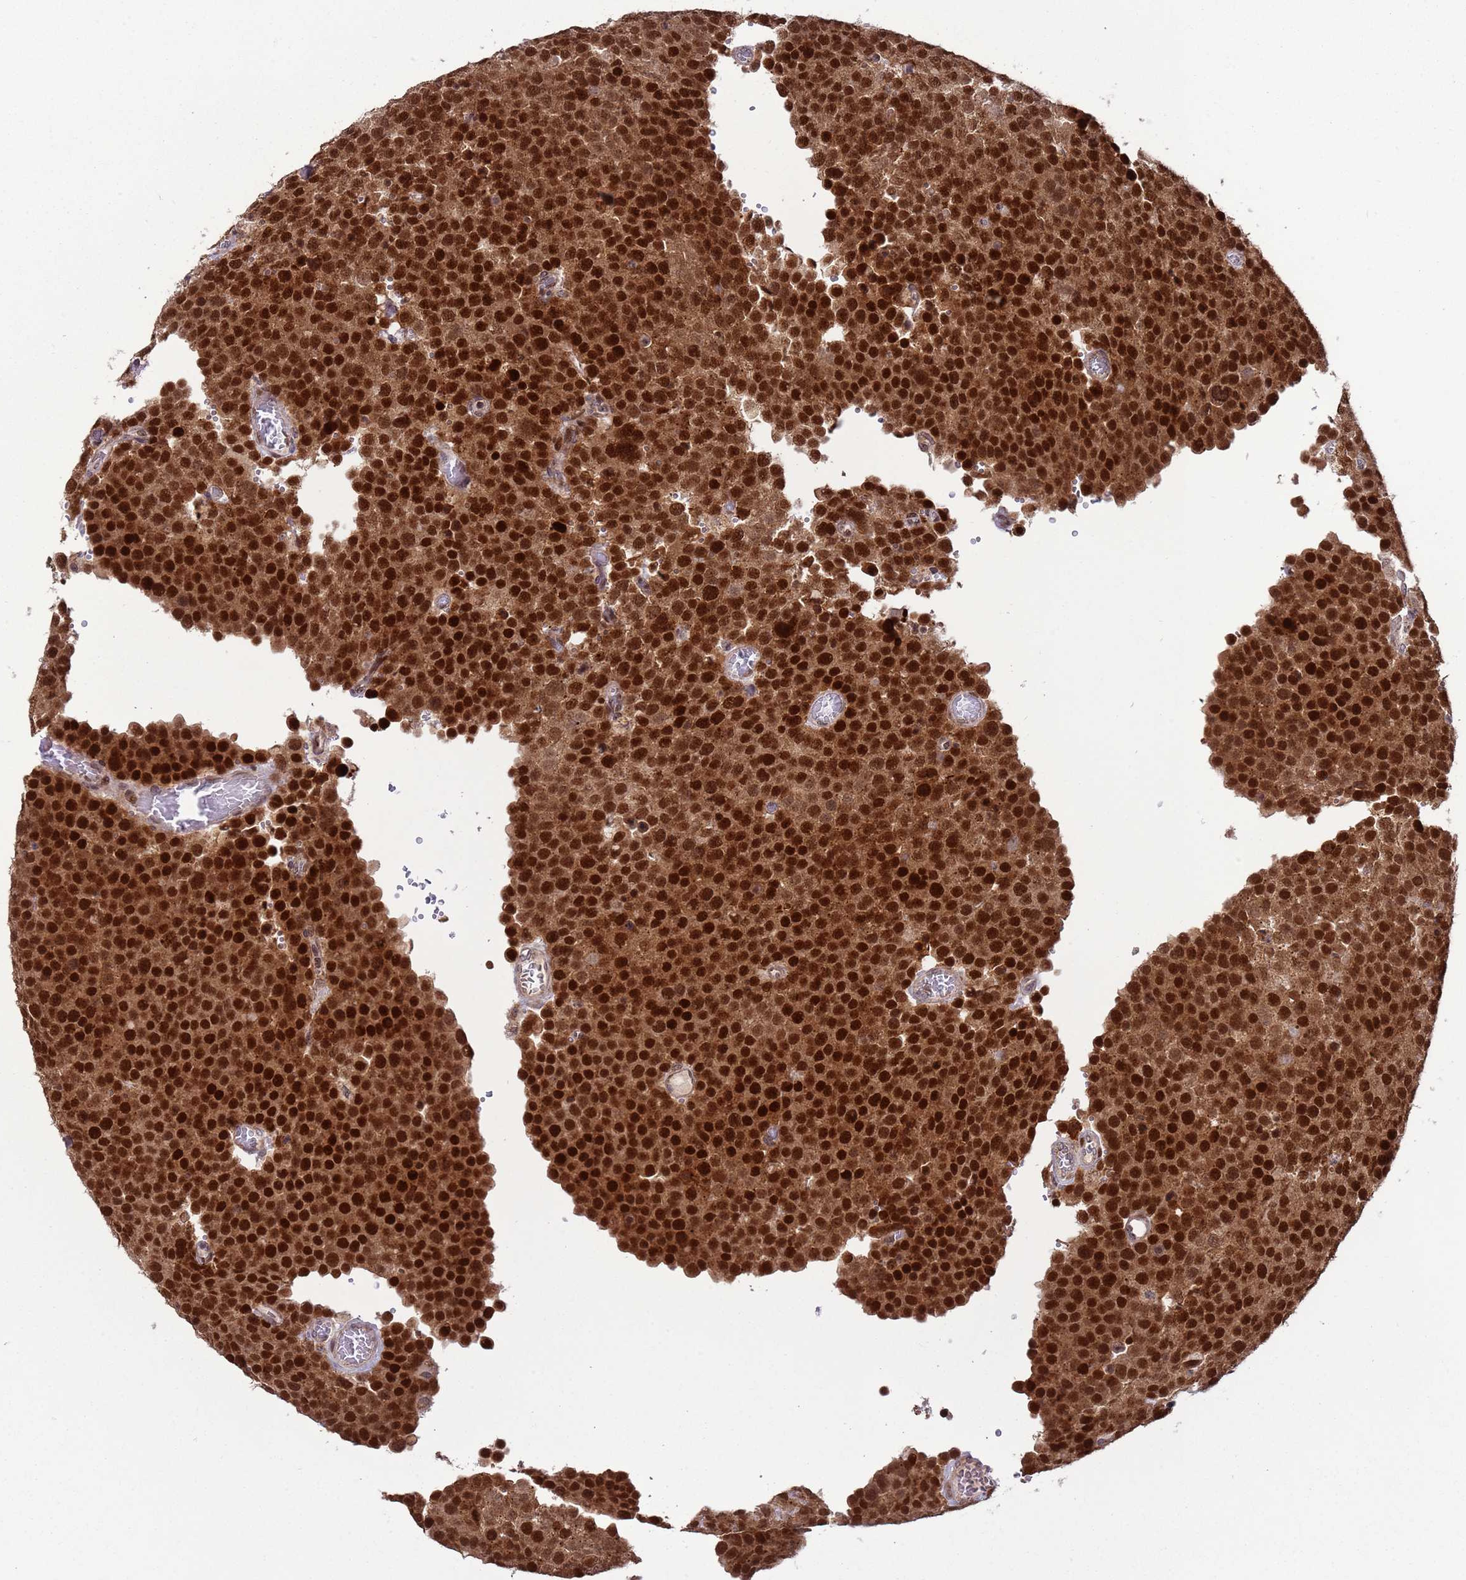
{"staining": {"intensity": "strong", "quantity": ">75%", "location": "nuclear"}, "tissue": "testis cancer", "cell_type": "Tumor cells", "image_type": "cancer", "snomed": [{"axis": "morphology", "description": "Normal tissue, NOS"}, {"axis": "morphology", "description": "Seminoma, NOS"}, {"axis": "topography", "description": "Testis"}], "caption": "Immunohistochemistry (IHC) micrograph of testis cancer stained for a protein (brown), which shows high levels of strong nuclear expression in about >75% of tumor cells.", "gene": "RCOR2", "patient": {"sex": "male", "age": 71}}